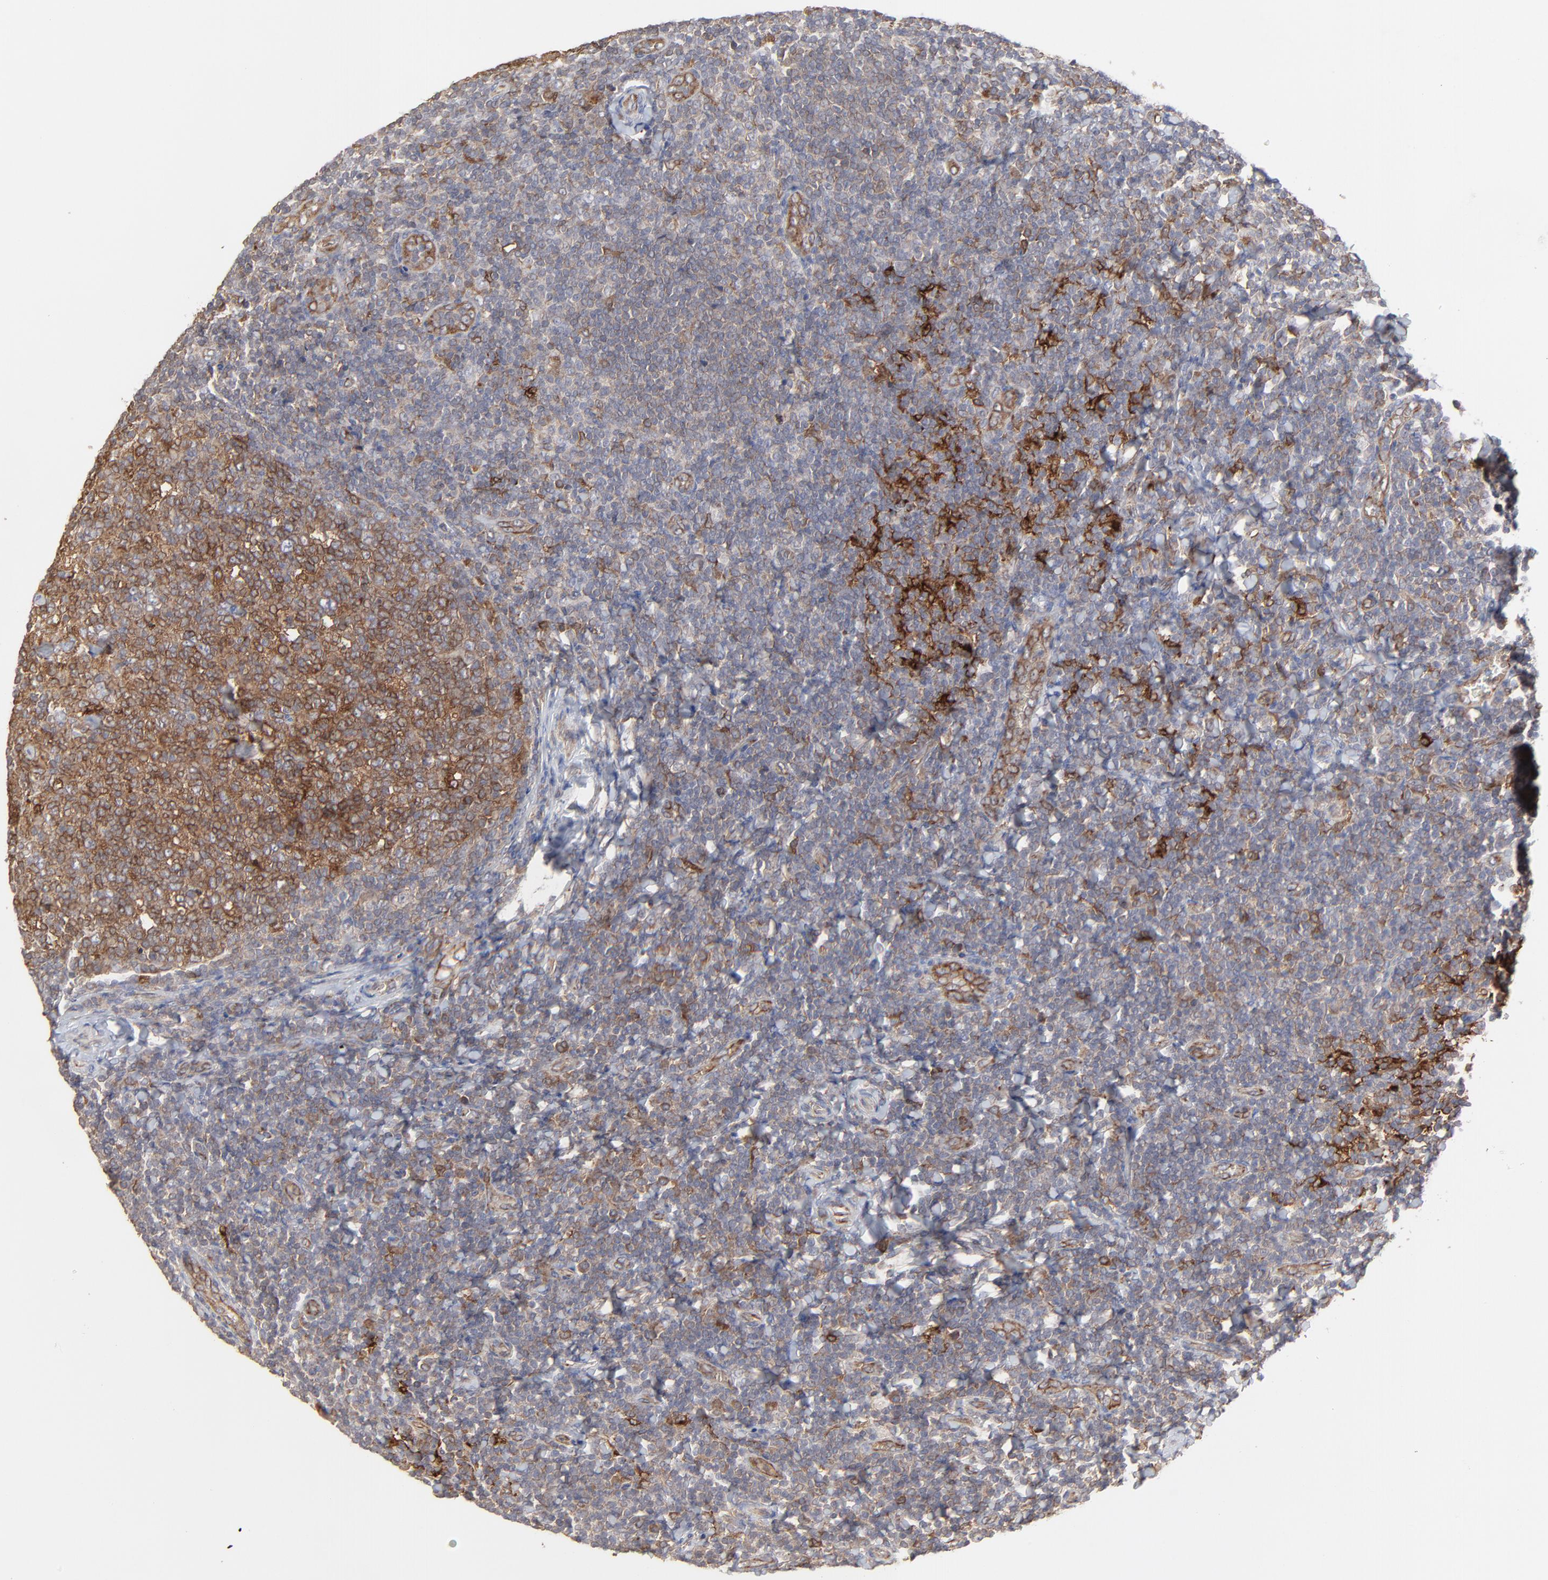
{"staining": {"intensity": "strong", "quantity": ">75%", "location": "cytoplasmic/membranous"}, "tissue": "tonsil", "cell_type": "Germinal center cells", "image_type": "normal", "snomed": [{"axis": "morphology", "description": "Normal tissue, NOS"}, {"axis": "topography", "description": "Tonsil"}], "caption": "High-power microscopy captured an IHC photomicrograph of unremarkable tonsil, revealing strong cytoplasmic/membranous staining in approximately >75% of germinal center cells. (brown staining indicates protein expression, while blue staining denotes nuclei).", "gene": "RAB9A", "patient": {"sex": "male", "age": 31}}